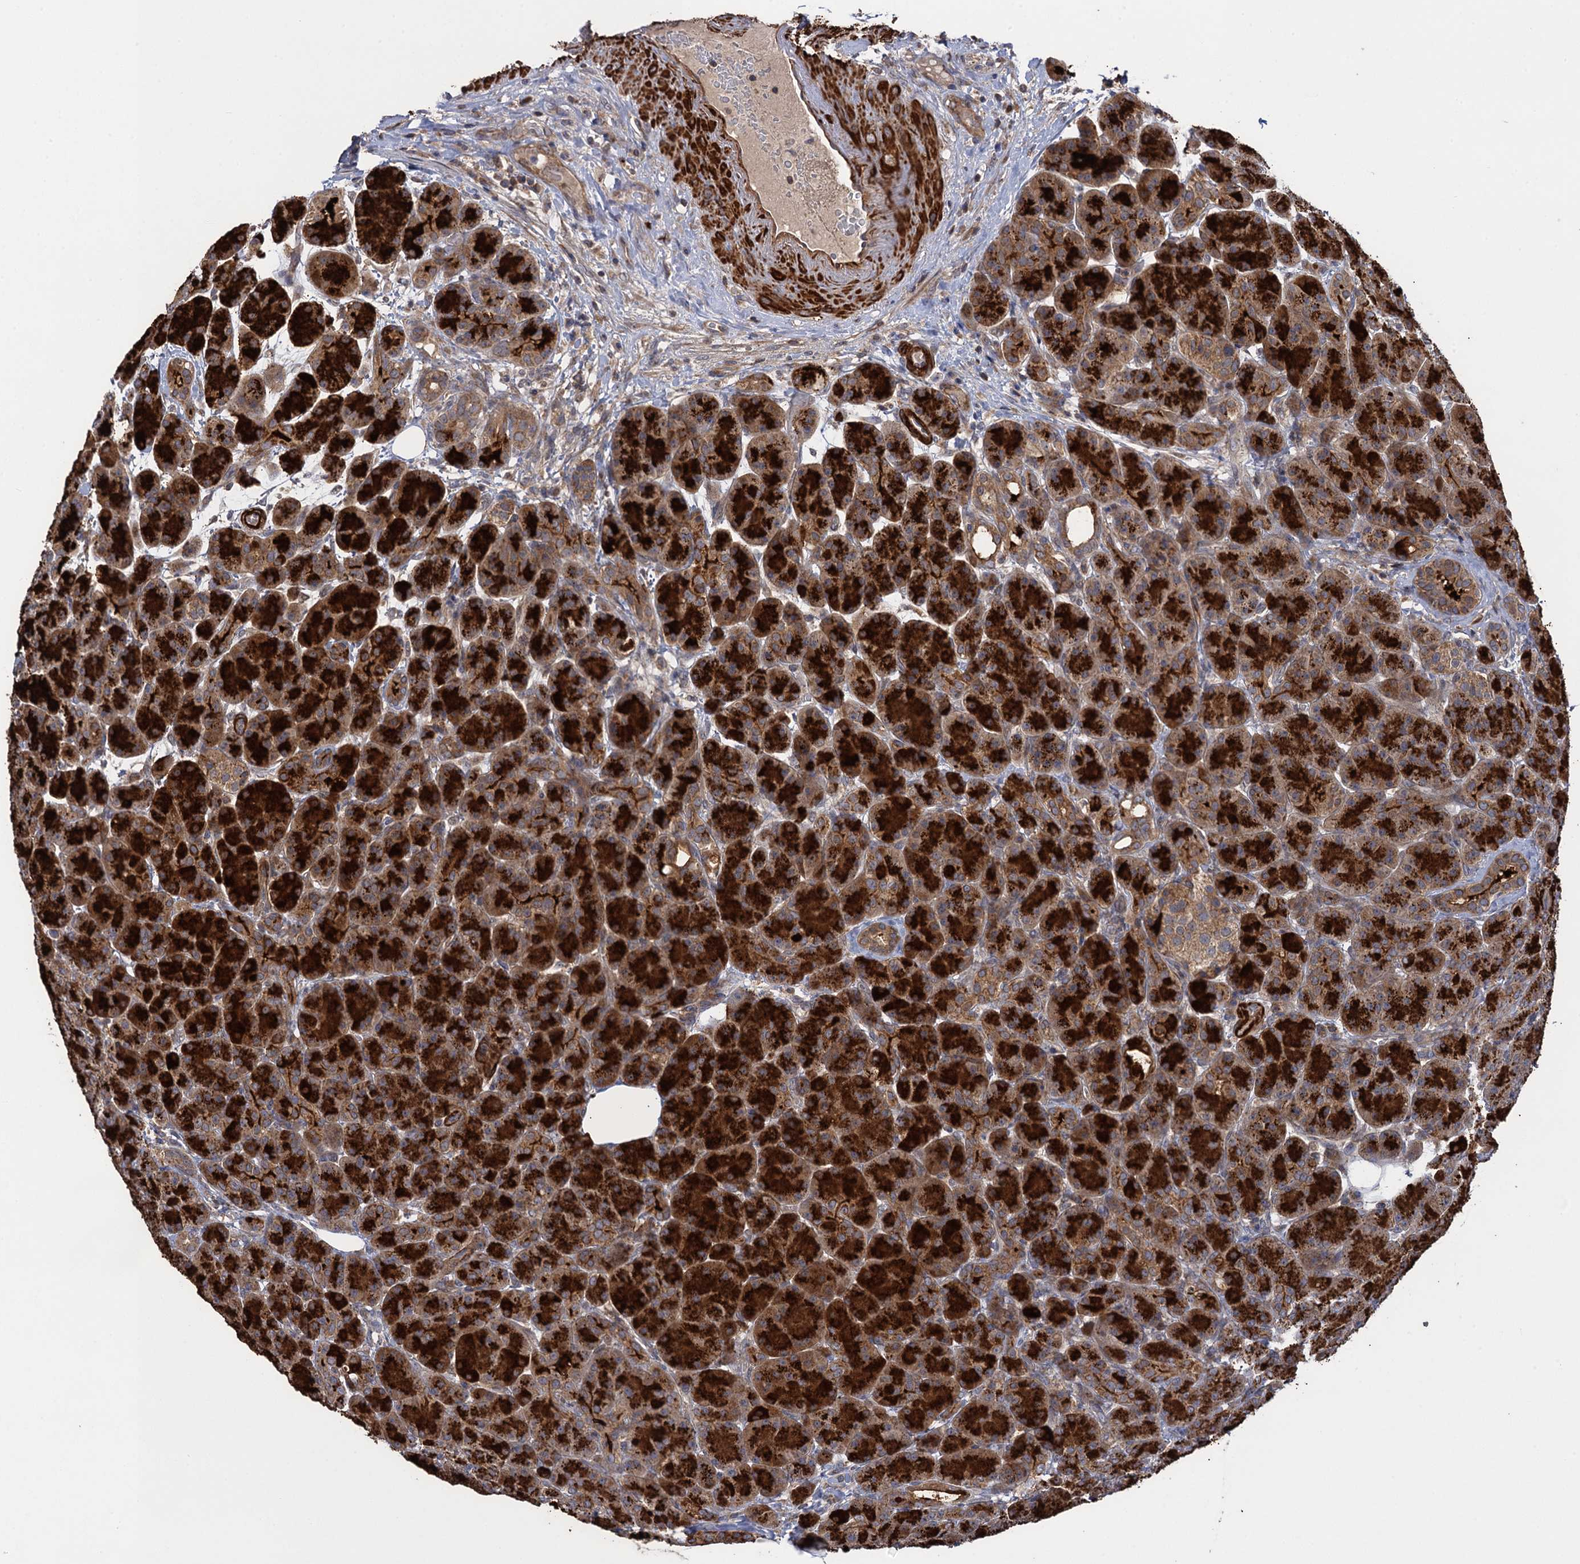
{"staining": {"intensity": "strong", "quantity": ">75%", "location": "cytoplasmic/membranous"}, "tissue": "pancreas", "cell_type": "Exocrine glandular cells", "image_type": "normal", "snomed": [{"axis": "morphology", "description": "Normal tissue, NOS"}, {"axis": "topography", "description": "Pancreas"}], "caption": "Exocrine glandular cells reveal strong cytoplasmic/membranous positivity in about >75% of cells in benign pancreas.", "gene": "WDR88", "patient": {"sex": "male", "age": 63}}